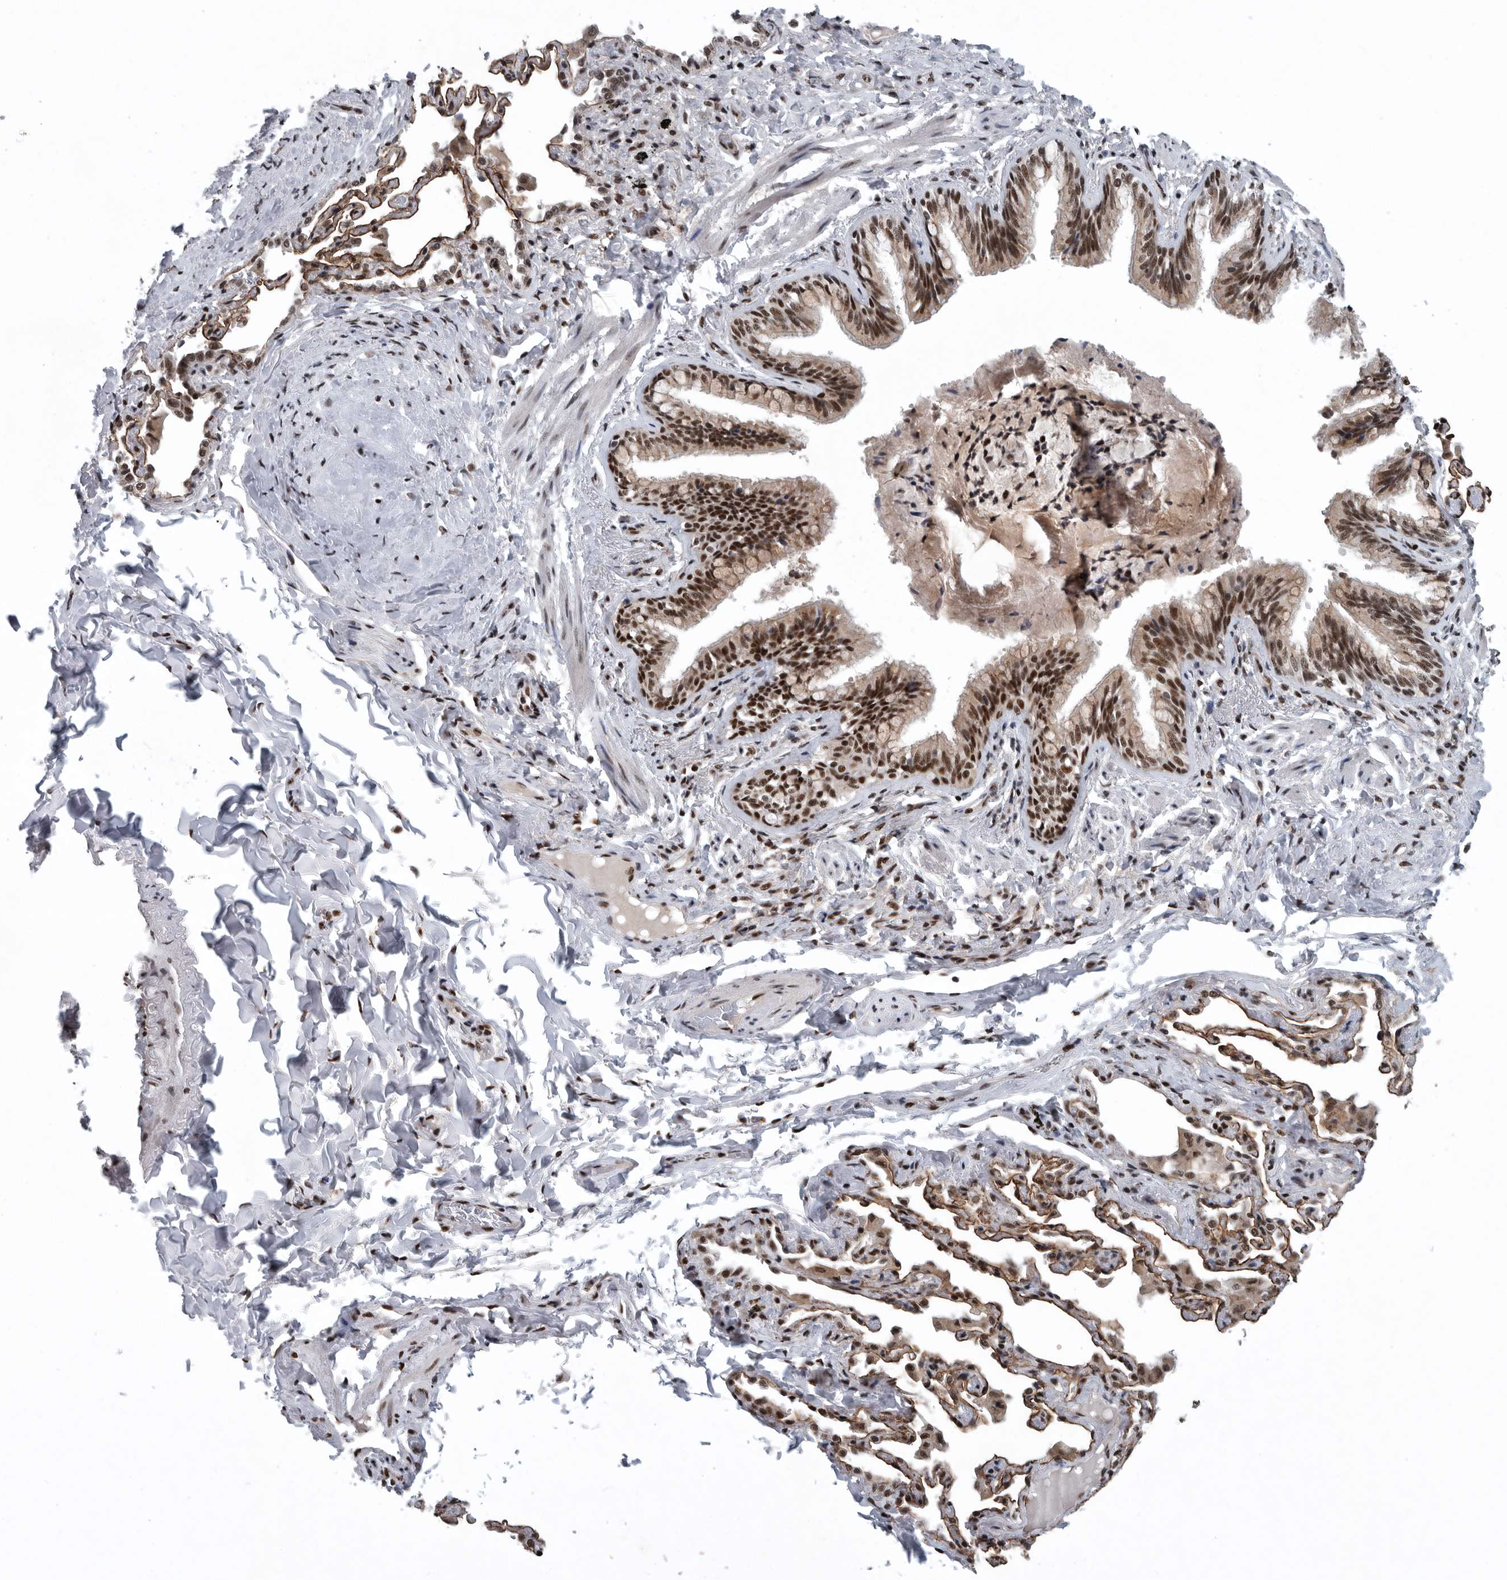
{"staining": {"intensity": "strong", "quantity": "25%-75%", "location": "nuclear"}, "tissue": "bronchus", "cell_type": "Respiratory epithelial cells", "image_type": "normal", "snomed": [{"axis": "morphology", "description": "Normal tissue, NOS"}, {"axis": "morphology", "description": "Inflammation, NOS"}, {"axis": "topography", "description": "Bronchus"}, {"axis": "topography", "description": "Lung"}], "caption": "There is high levels of strong nuclear staining in respiratory epithelial cells of benign bronchus, as demonstrated by immunohistochemical staining (brown color).", "gene": "SENP7", "patient": {"sex": "female", "age": 46}}